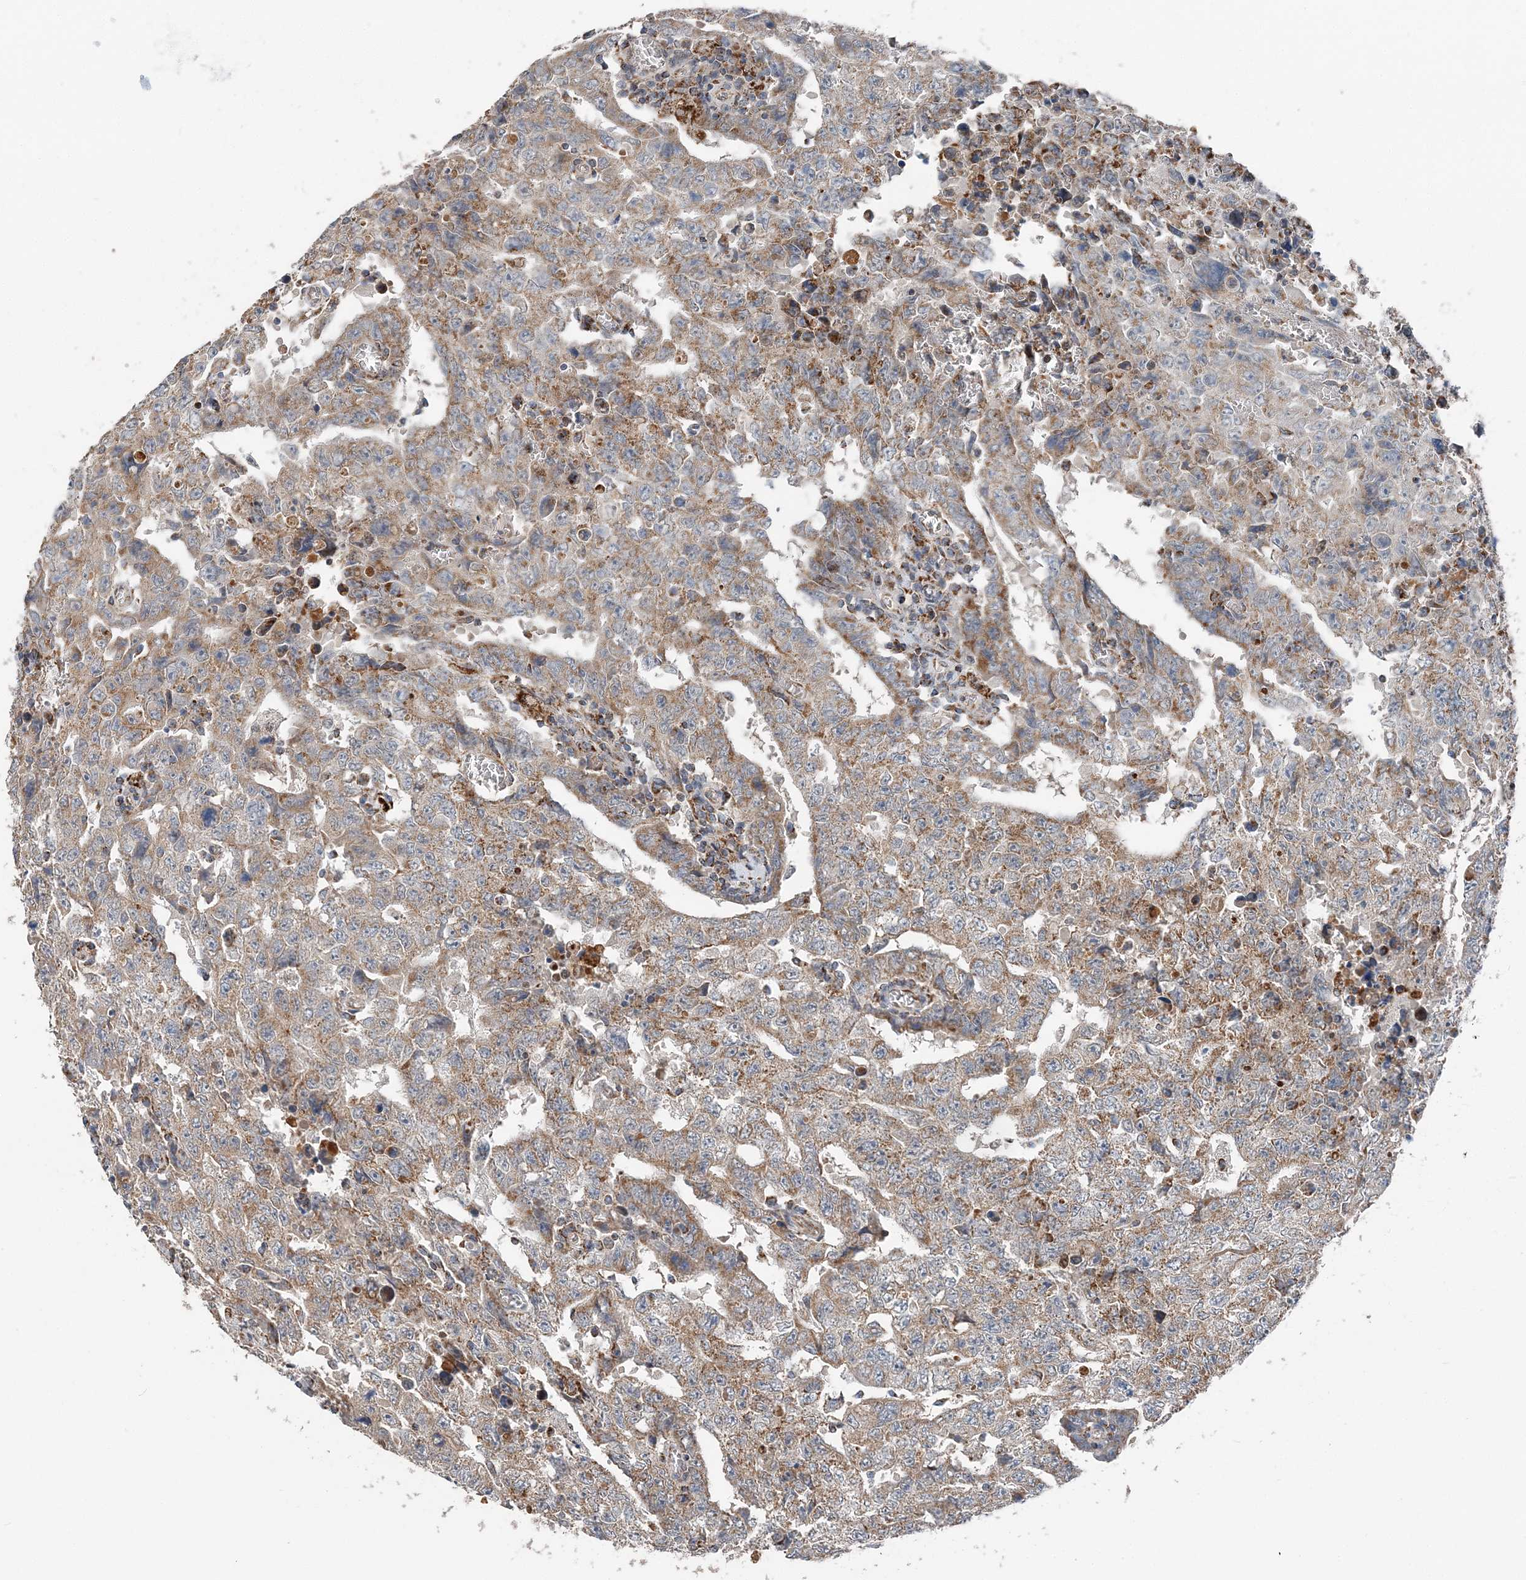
{"staining": {"intensity": "moderate", "quantity": ">75%", "location": "cytoplasmic/membranous"}, "tissue": "testis cancer", "cell_type": "Tumor cells", "image_type": "cancer", "snomed": [{"axis": "morphology", "description": "Carcinoma, Embryonal, NOS"}, {"axis": "topography", "description": "Testis"}], "caption": "Immunohistochemistry (IHC) histopathology image of human testis cancer stained for a protein (brown), which exhibits medium levels of moderate cytoplasmic/membranous positivity in about >75% of tumor cells.", "gene": "SPRY2", "patient": {"sex": "male", "age": 26}}